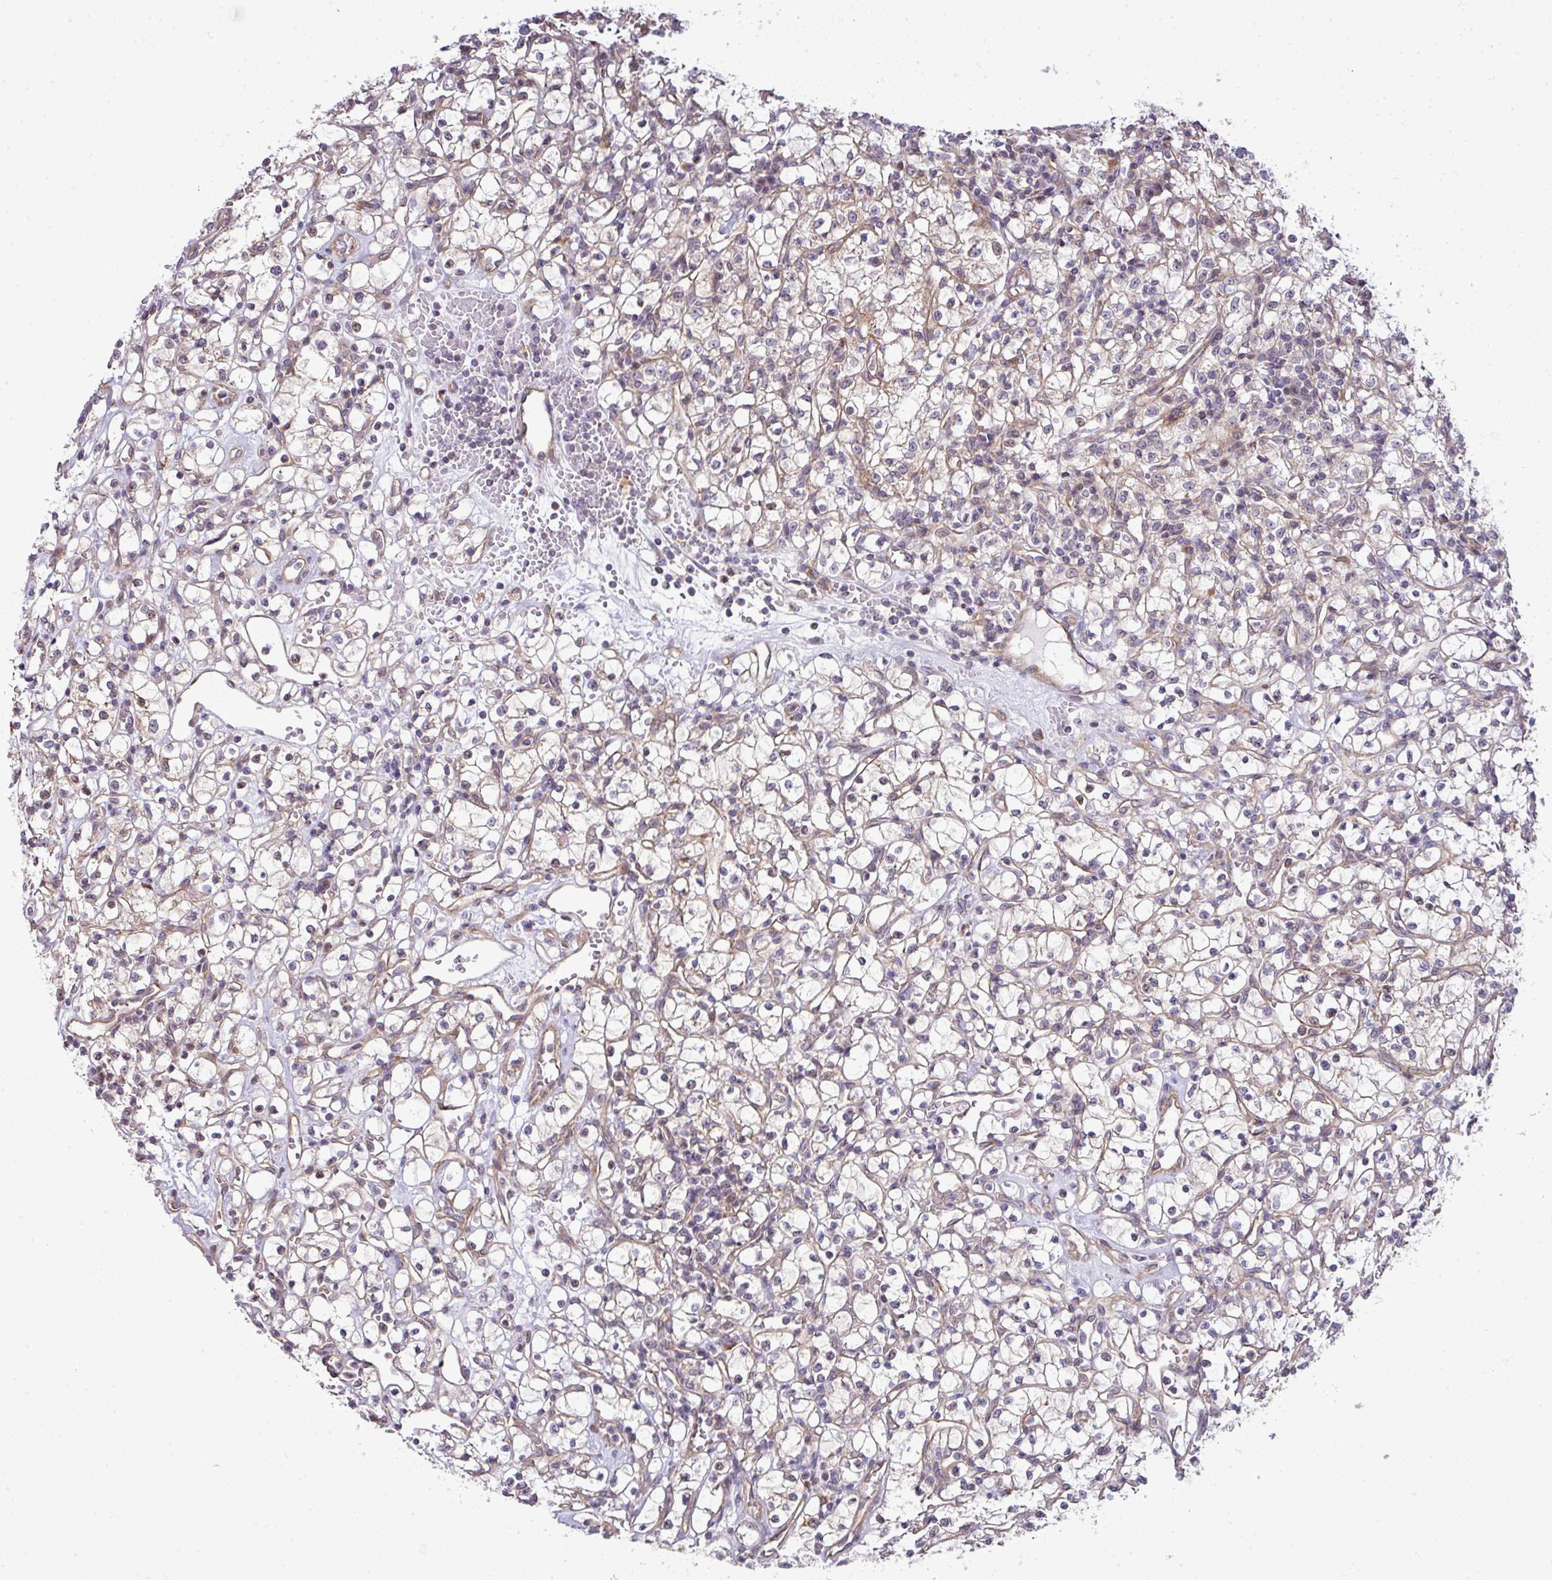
{"staining": {"intensity": "weak", "quantity": "25%-75%", "location": "cytoplasmic/membranous"}, "tissue": "renal cancer", "cell_type": "Tumor cells", "image_type": "cancer", "snomed": [{"axis": "morphology", "description": "Adenocarcinoma, NOS"}, {"axis": "topography", "description": "Kidney"}], "caption": "This photomicrograph demonstrates immunohistochemistry staining of human renal cancer, with low weak cytoplasmic/membranous staining in about 25%-75% of tumor cells.", "gene": "TIMMDC1", "patient": {"sex": "female", "age": 59}}